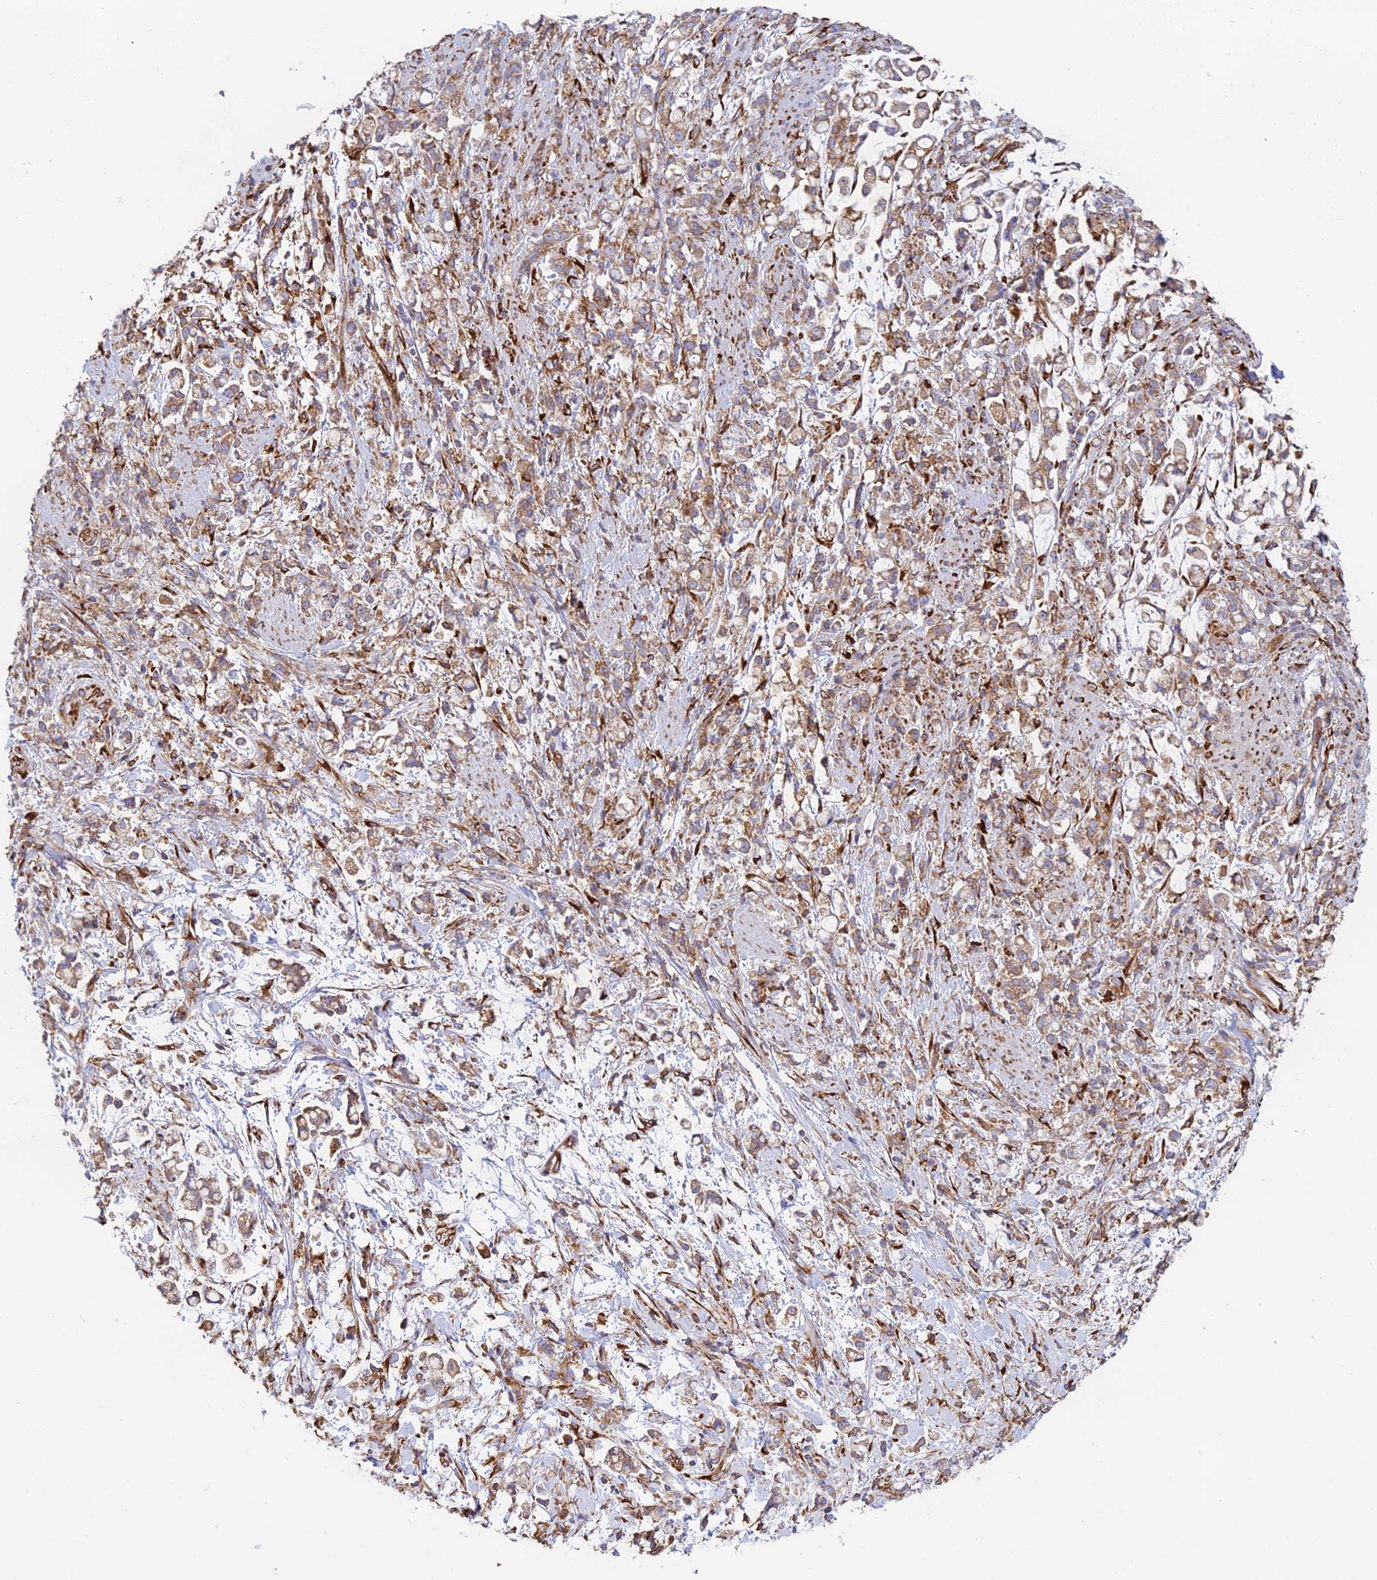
{"staining": {"intensity": "moderate", "quantity": ">75%", "location": "cytoplasmic/membranous"}, "tissue": "stomach cancer", "cell_type": "Tumor cells", "image_type": "cancer", "snomed": [{"axis": "morphology", "description": "Adenocarcinoma, NOS"}, {"axis": "topography", "description": "Stomach"}], "caption": "Immunohistochemistry staining of stomach cancer, which demonstrates medium levels of moderate cytoplasmic/membranous positivity in about >75% of tumor cells indicating moderate cytoplasmic/membranous protein staining. The staining was performed using DAB (3,3'-diaminobenzidine) (brown) for protein detection and nuclei were counterstained in hematoxylin (blue).", "gene": "CCDC69", "patient": {"sex": "female", "age": 60}}